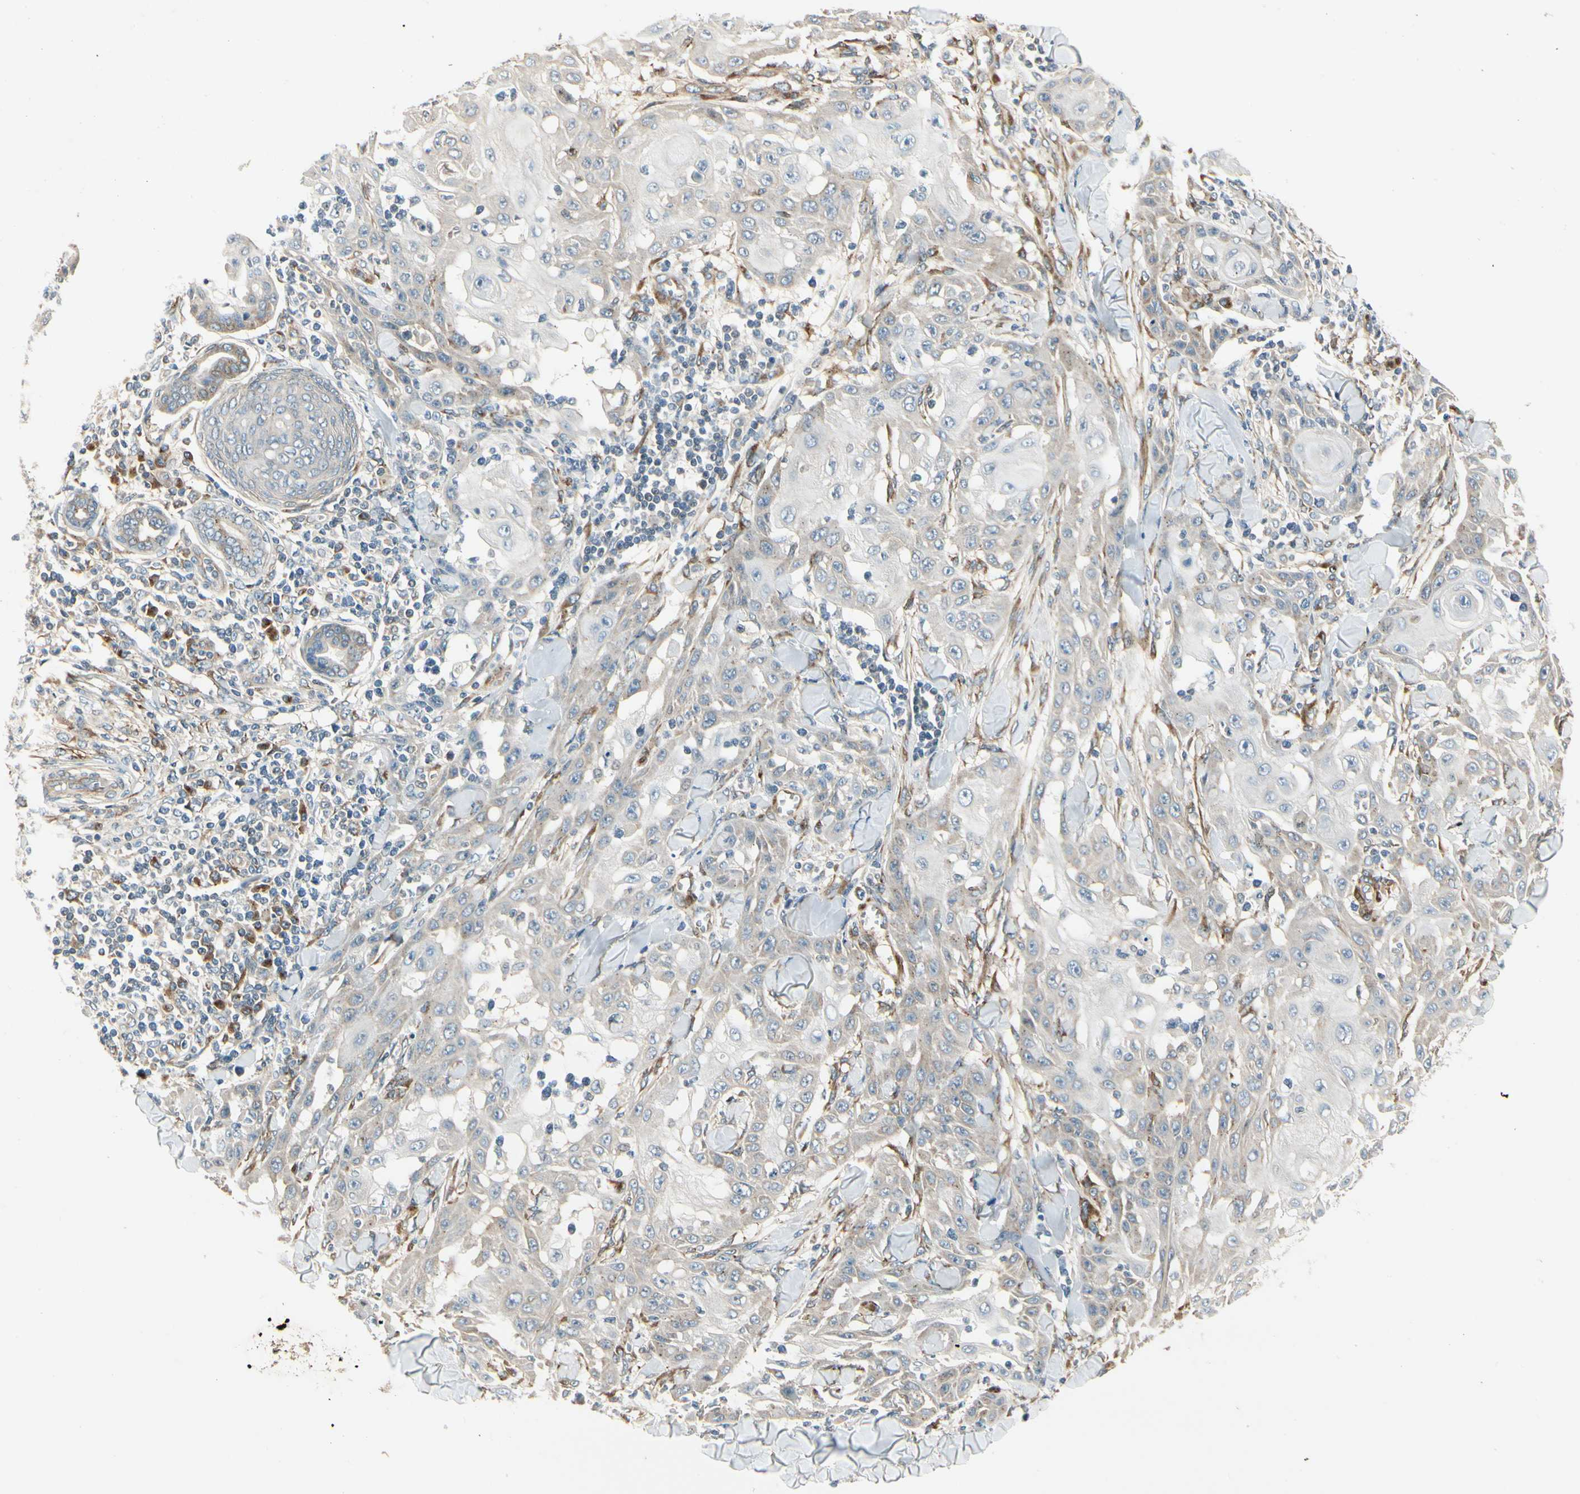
{"staining": {"intensity": "weak", "quantity": ">75%", "location": "cytoplasmic/membranous"}, "tissue": "skin cancer", "cell_type": "Tumor cells", "image_type": "cancer", "snomed": [{"axis": "morphology", "description": "Squamous cell carcinoma, NOS"}, {"axis": "topography", "description": "Skin"}], "caption": "Immunohistochemistry micrograph of neoplastic tissue: skin cancer stained using IHC exhibits low levels of weak protein expression localized specifically in the cytoplasmic/membranous of tumor cells, appearing as a cytoplasmic/membranous brown color.", "gene": "MANSC1", "patient": {"sex": "male", "age": 24}}